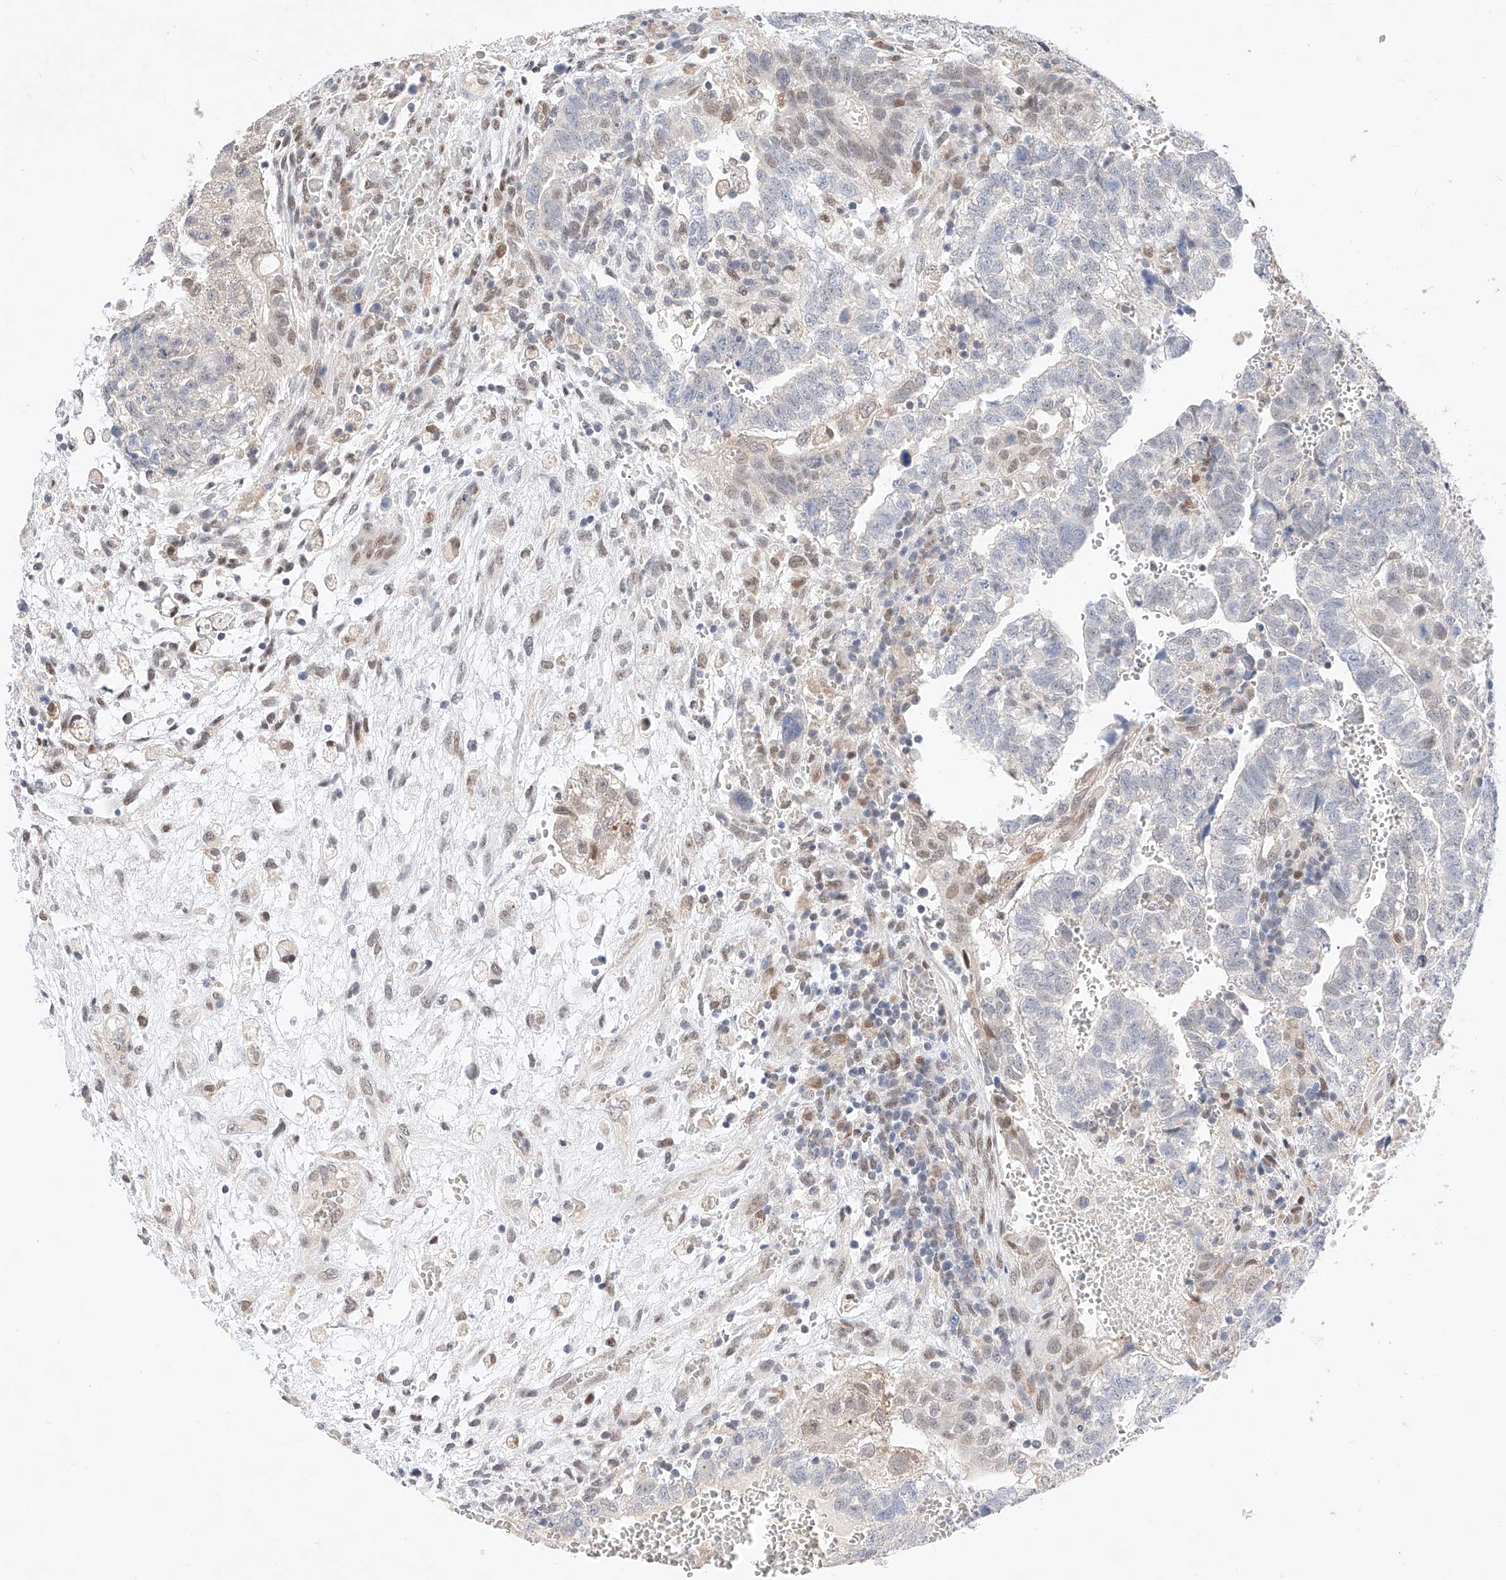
{"staining": {"intensity": "weak", "quantity": "<25%", "location": "nuclear"}, "tissue": "testis cancer", "cell_type": "Tumor cells", "image_type": "cancer", "snomed": [{"axis": "morphology", "description": "Carcinoma, Embryonal, NOS"}, {"axis": "topography", "description": "Testis"}], "caption": "Histopathology image shows no significant protein expression in tumor cells of testis embryonal carcinoma.", "gene": "KCNJ1", "patient": {"sex": "male", "age": 37}}